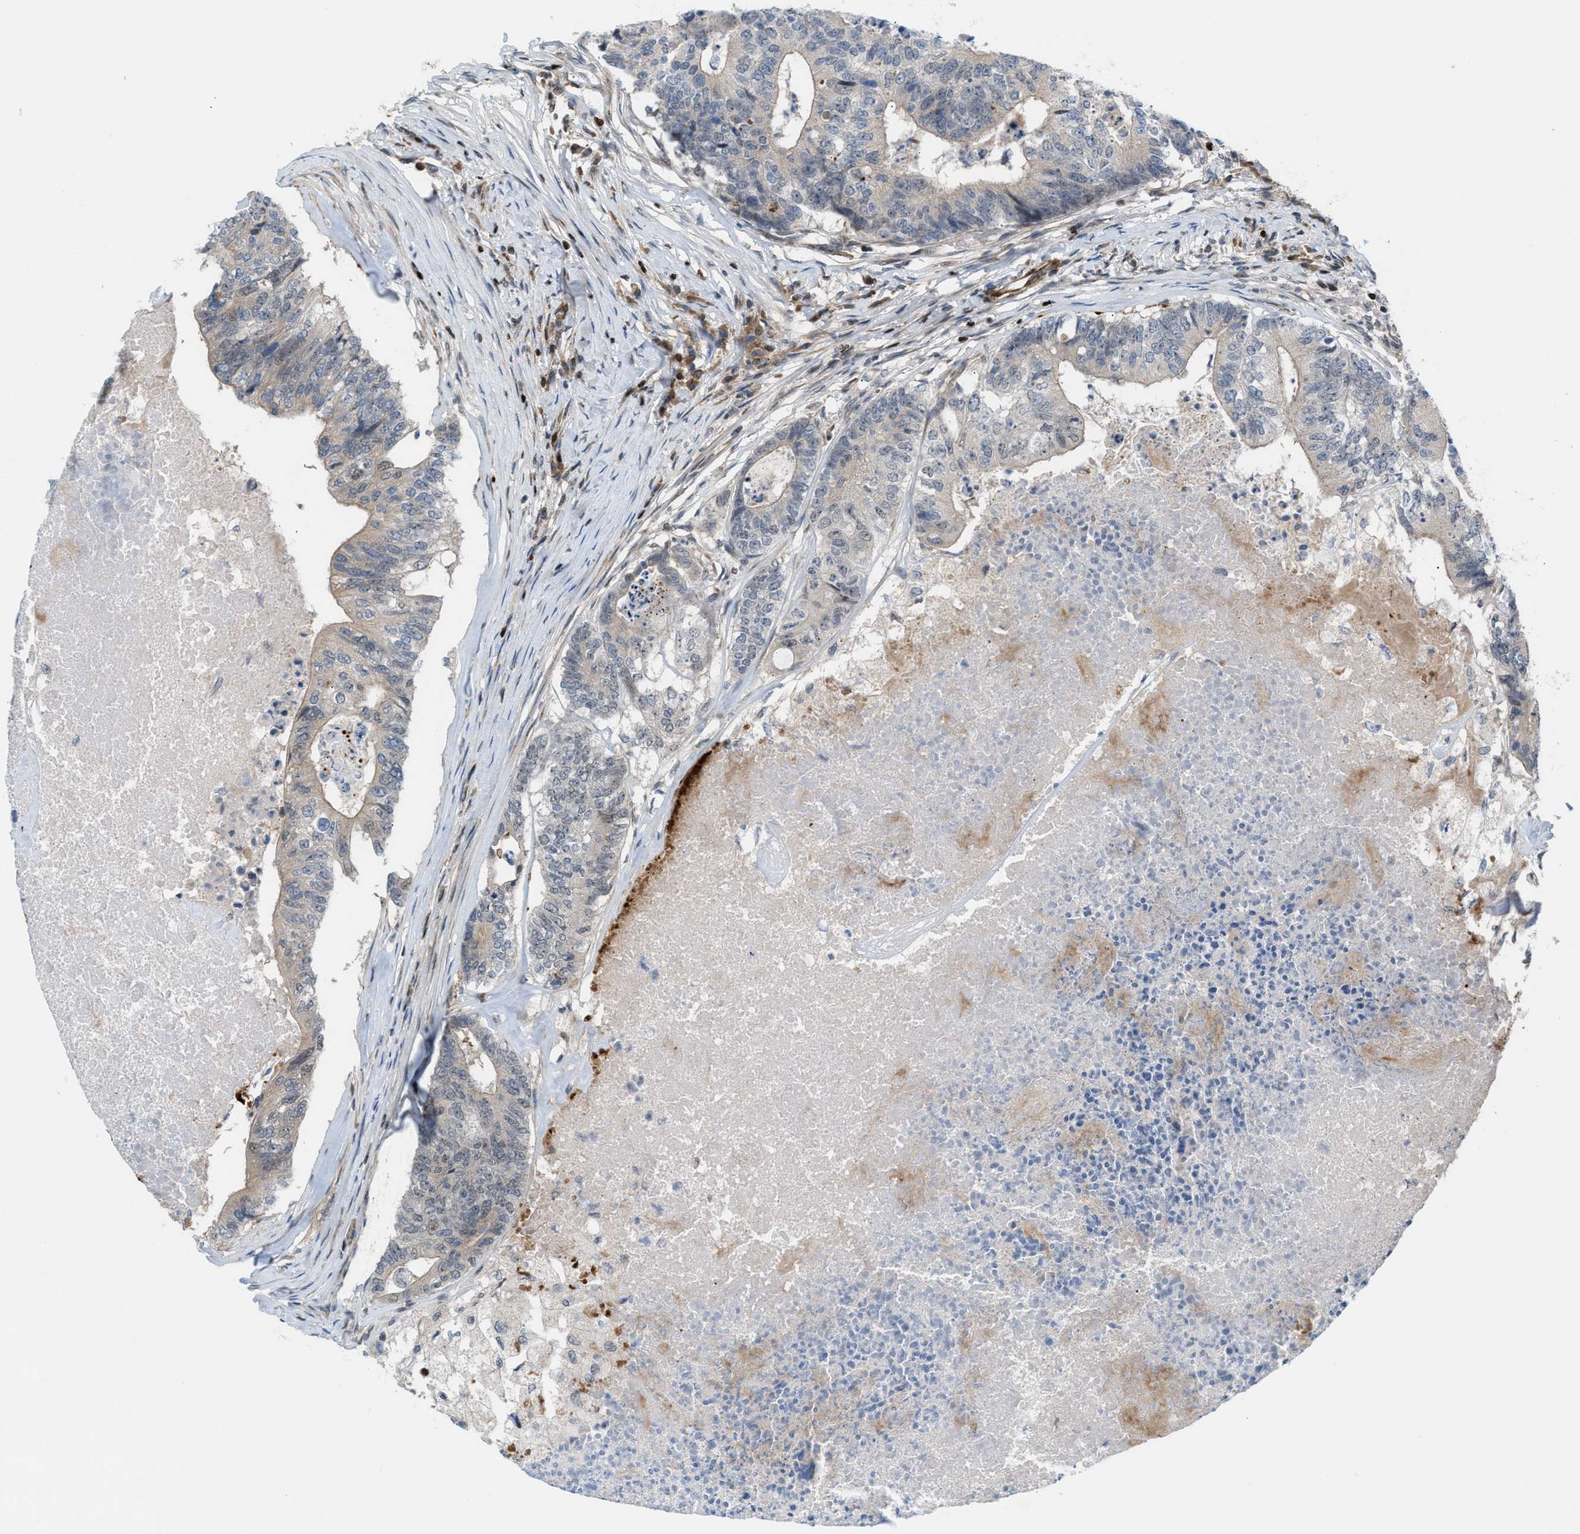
{"staining": {"intensity": "weak", "quantity": "<25%", "location": "cytoplasmic/membranous"}, "tissue": "colorectal cancer", "cell_type": "Tumor cells", "image_type": "cancer", "snomed": [{"axis": "morphology", "description": "Adenocarcinoma, NOS"}, {"axis": "topography", "description": "Colon"}], "caption": "This is an immunohistochemistry histopathology image of colorectal cancer (adenocarcinoma). There is no positivity in tumor cells.", "gene": "ZNF276", "patient": {"sex": "female", "age": 67}}